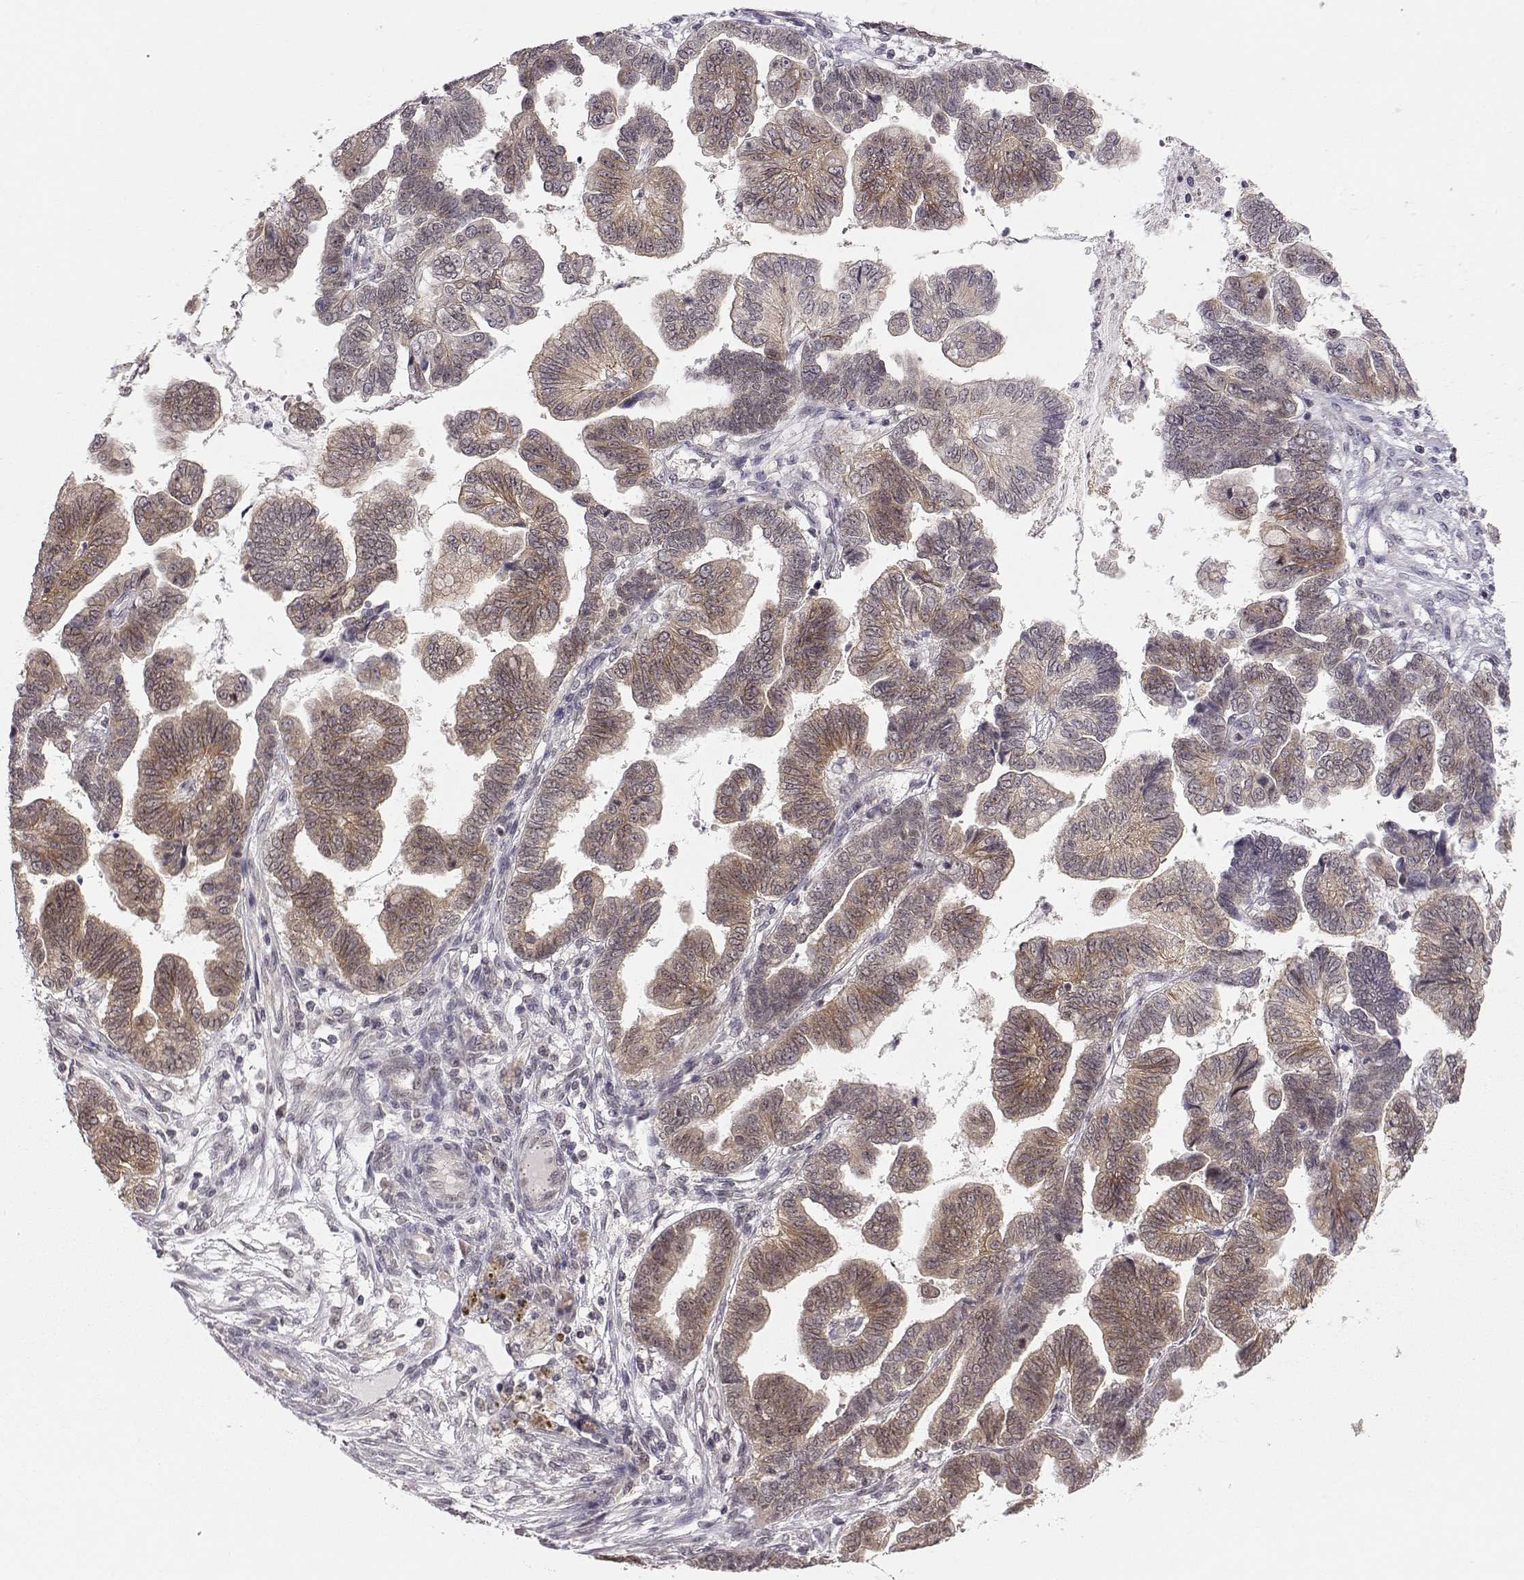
{"staining": {"intensity": "moderate", "quantity": ">75%", "location": "cytoplasmic/membranous"}, "tissue": "stomach cancer", "cell_type": "Tumor cells", "image_type": "cancer", "snomed": [{"axis": "morphology", "description": "Adenocarcinoma, NOS"}, {"axis": "topography", "description": "Stomach"}], "caption": "This is a histology image of immunohistochemistry staining of adenocarcinoma (stomach), which shows moderate expression in the cytoplasmic/membranous of tumor cells.", "gene": "KIF13B", "patient": {"sex": "male", "age": 83}}